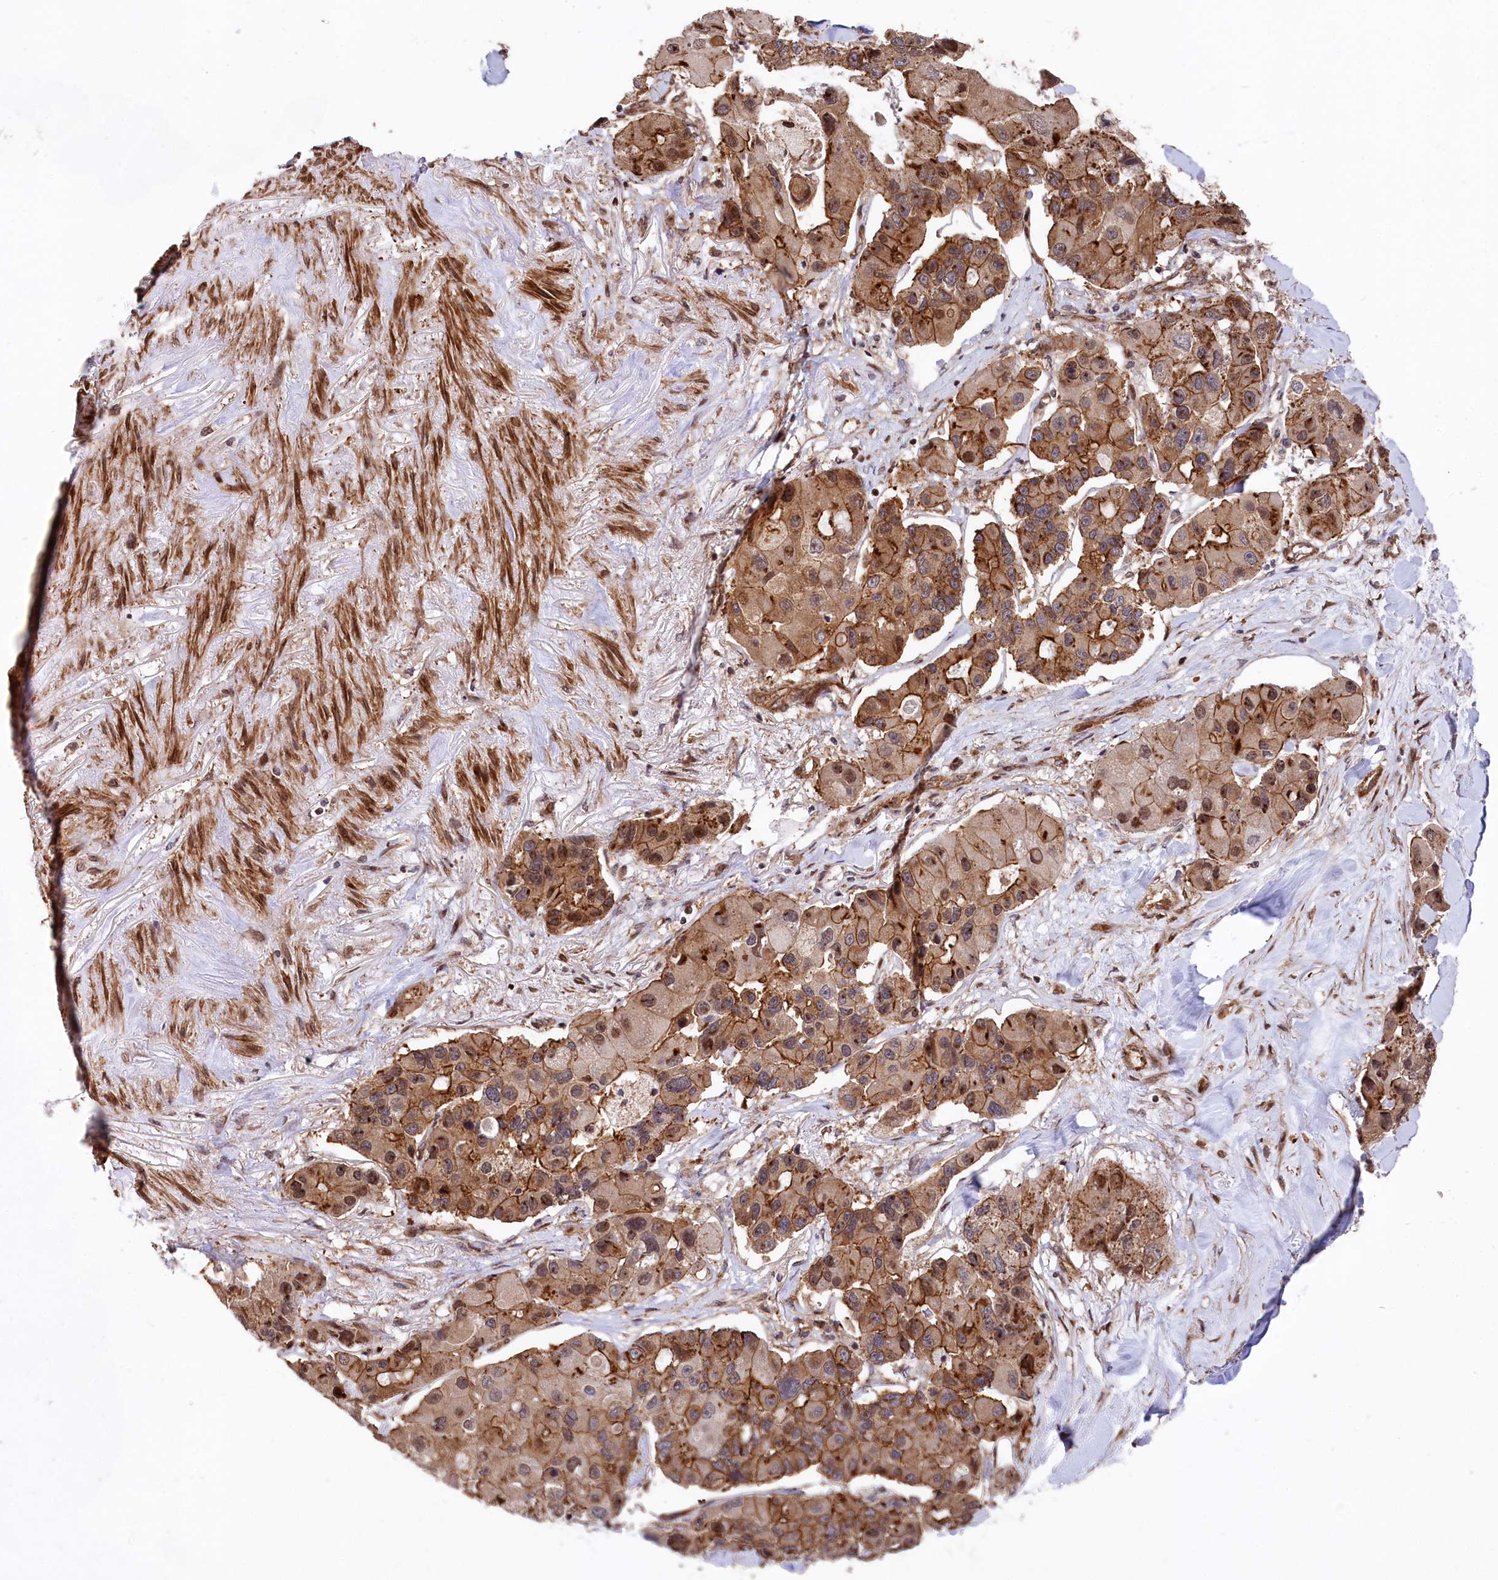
{"staining": {"intensity": "strong", "quantity": "25%-75%", "location": "cytoplasmic/membranous,nuclear"}, "tissue": "lung cancer", "cell_type": "Tumor cells", "image_type": "cancer", "snomed": [{"axis": "morphology", "description": "Adenocarcinoma, NOS"}, {"axis": "topography", "description": "Lung"}], "caption": "Immunohistochemistry (IHC) micrograph of neoplastic tissue: lung cancer (adenocarcinoma) stained using immunohistochemistry (IHC) displays high levels of strong protein expression localized specifically in the cytoplasmic/membranous and nuclear of tumor cells, appearing as a cytoplasmic/membranous and nuclear brown color.", "gene": "TNKS1BP1", "patient": {"sex": "female", "age": 54}}